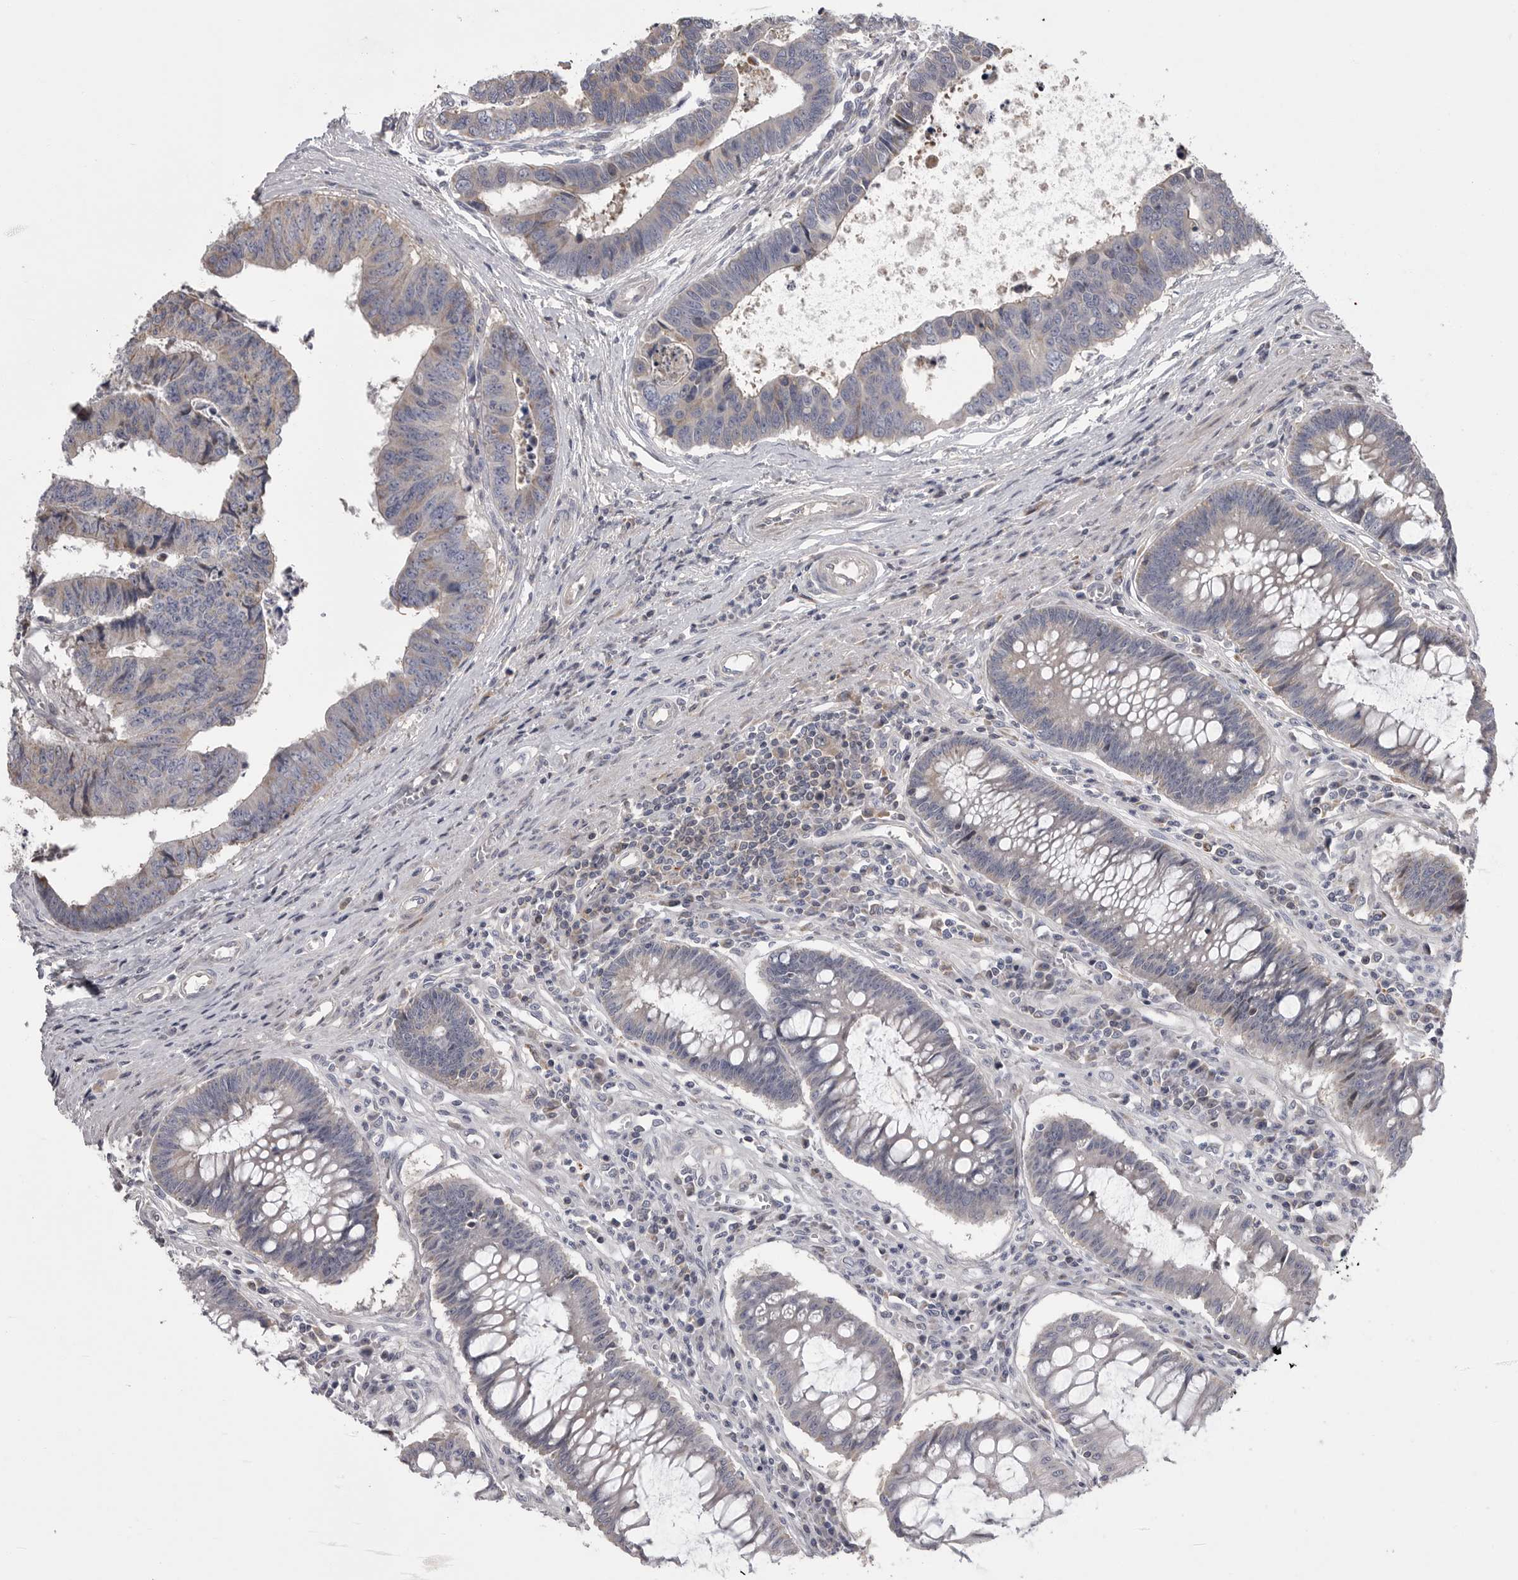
{"staining": {"intensity": "negative", "quantity": "none", "location": "none"}, "tissue": "colorectal cancer", "cell_type": "Tumor cells", "image_type": "cancer", "snomed": [{"axis": "morphology", "description": "Adenocarcinoma, NOS"}, {"axis": "topography", "description": "Rectum"}], "caption": "Human colorectal cancer (adenocarcinoma) stained for a protein using immunohistochemistry demonstrates no positivity in tumor cells.", "gene": "CRP", "patient": {"sex": "male", "age": 84}}